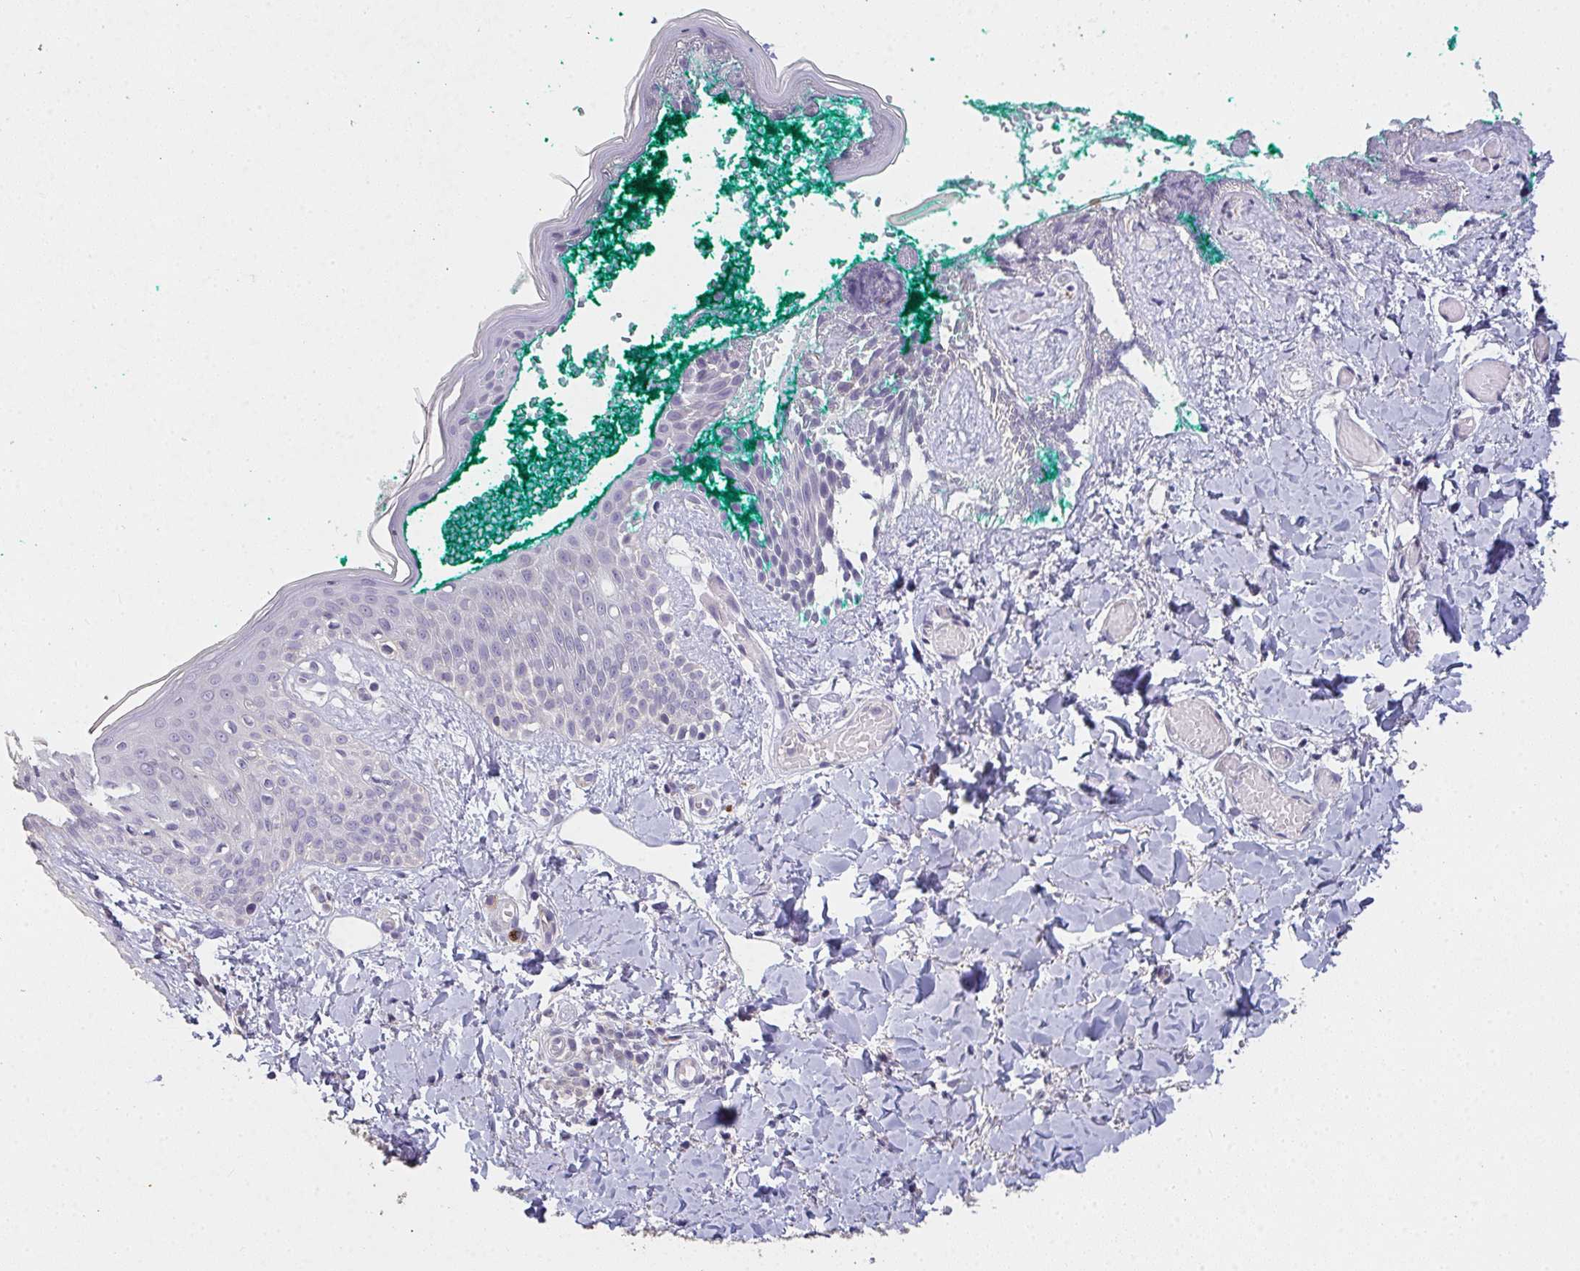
{"staining": {"intensity": "negative", "quantity": "none", "location": "none"}, "tissue": "skin", "cell_type": "Fibroblasts", "image_type": "normal", "snomed": [{"axis": "morphology", "description": "Normal tissue, NOS"}, {"axis": "topography", "description": "Skin"}], "caption": "Protein analysis of unremarkable skin demonstrates no significant positivity in fibroblasts. The staining was performed using DAB (3,3'-diaminobenzidine) to visualize the protein expression in brown, while the nuclei were stained in blue with hematoxylin (Magnification: 20x).", "gene": "TMEM219", "patient": {"sex": "male", "age": 16}}